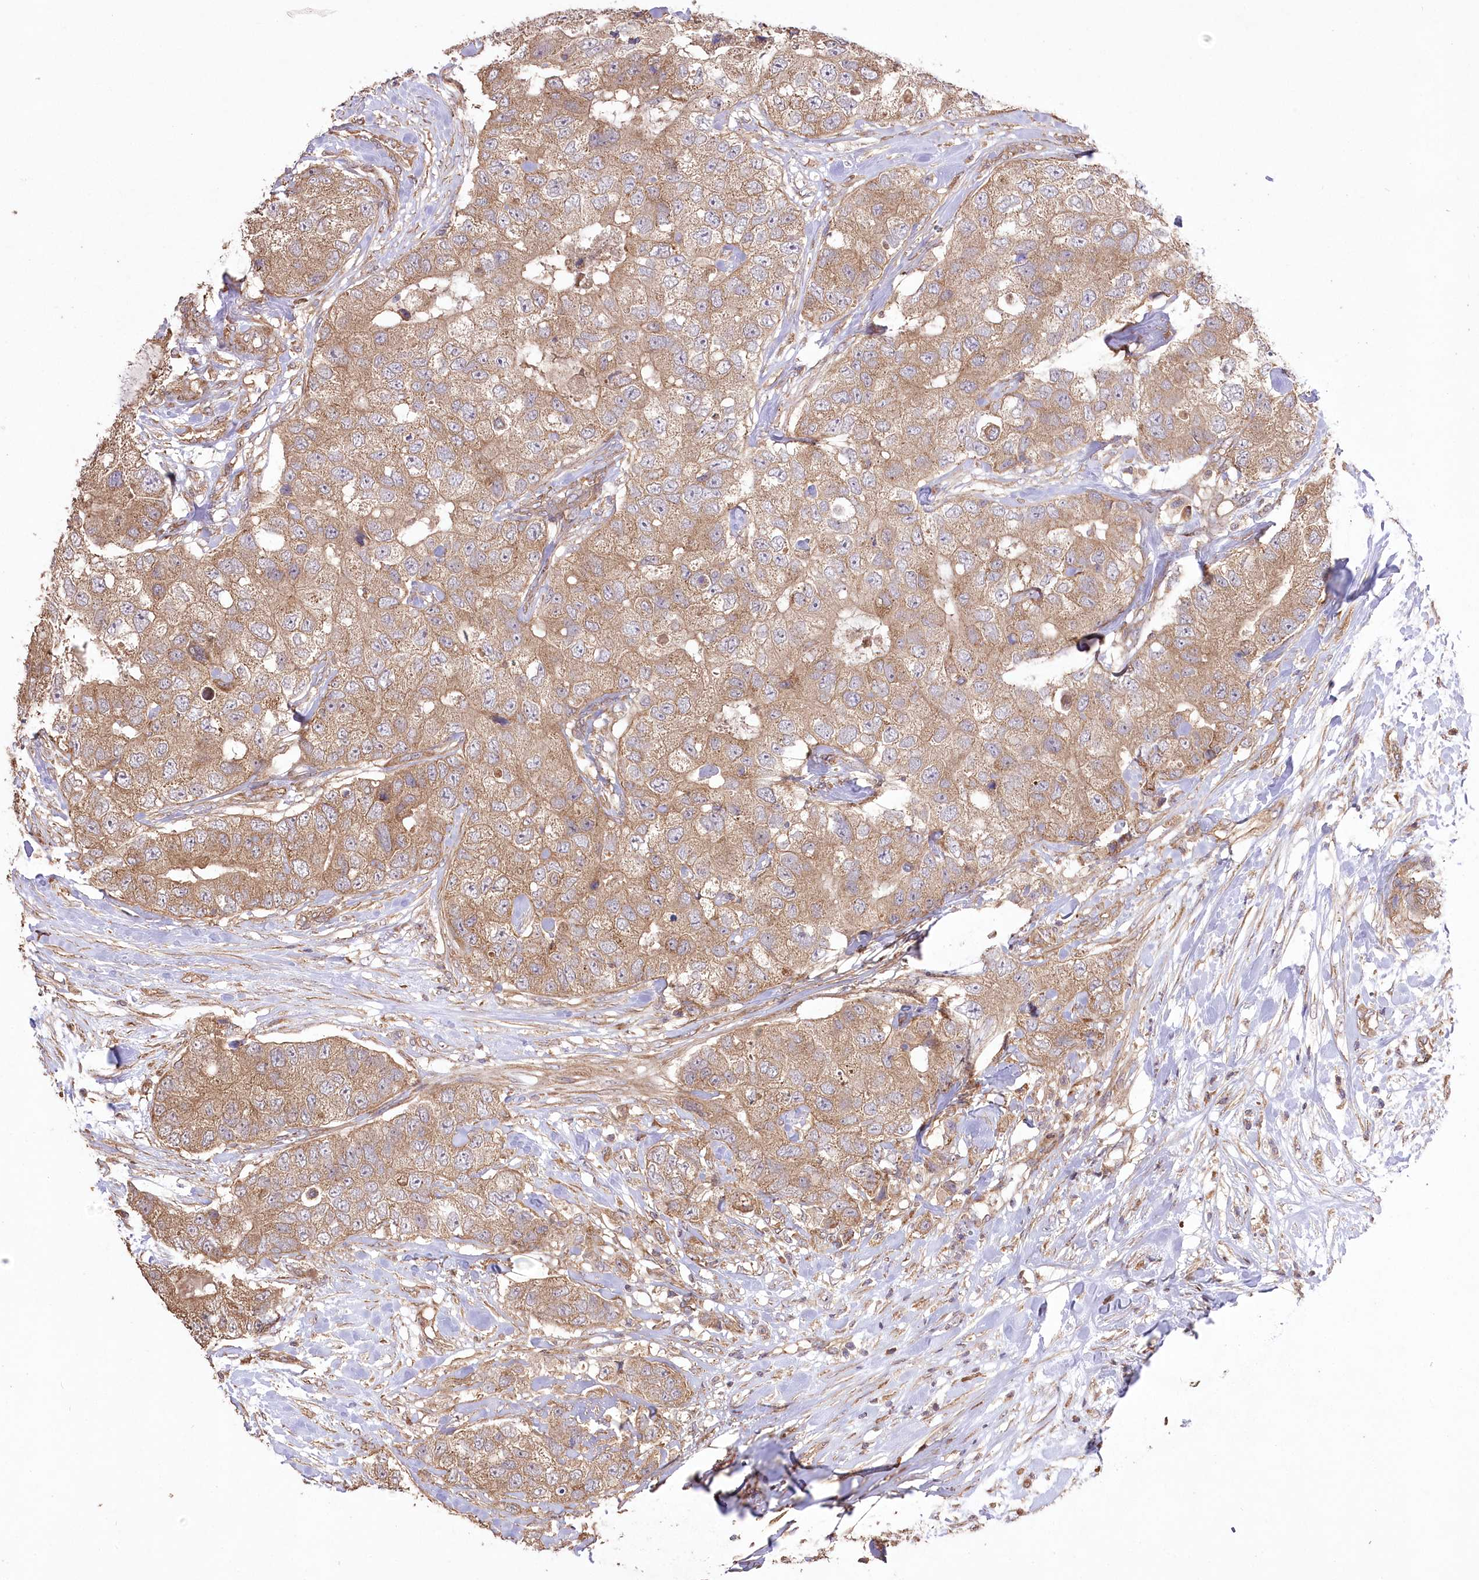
{"staining": {"intensity": "moderate", "quantity": ">75%", "location": "cytoplasmic/membranous"}, "tissue": "breast cancer", "cell_type": "Tumor cells", "image_type": "cancer", "snomed": [{"axis": "morphology", "description": "Duct carcinoma"}, {"axis": "topography", "description": "Breast"}], "caption": "A high-resolution image shows immunohistochemistry staining of invasive ductal carcinoma (breast), which exhibits moderate cytoplasmic/membranous staining in about >75% of tumor cells. The staining is performed using DAB (3,3'-diaminobenzidine) brown chromogen to label protein expression. The nuclei are counter-stained blue using hematoxylin.", "gene": "PRSS53", "patient": {"sex": "female", "age": 62}}